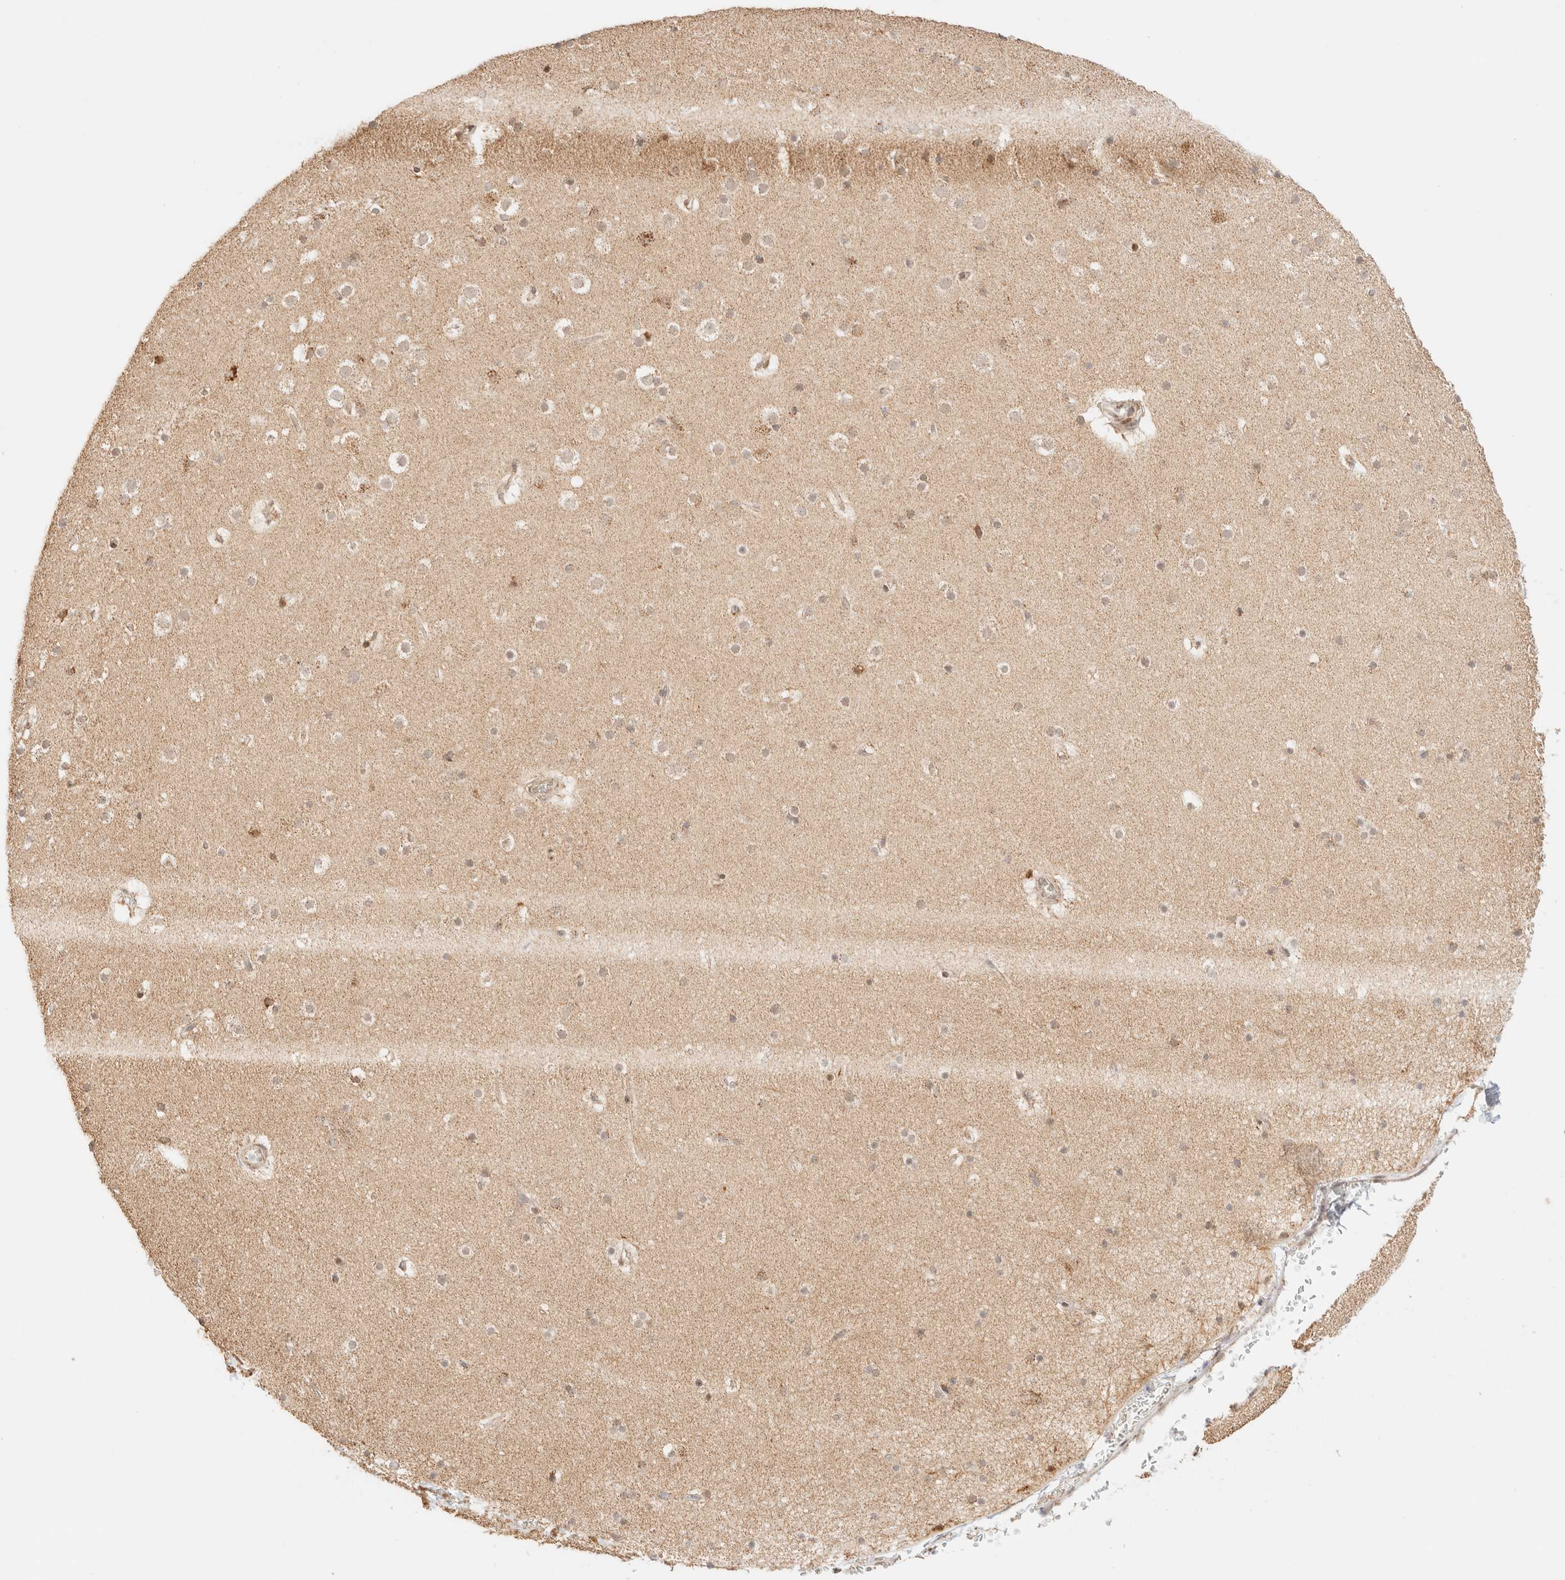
{"staining": {"intensity": "weak", "quantity": "25%-75%", "location": "cytoplasmic/membranous"}, "tissue": "cerebral cortex", "cell_type": "Endothelial cells", "image_type": "normal", "snomed": [{"axis": "morphology", "description": "Normal tissue, NOS"}, {"axis": "topography", "description": "Cerebral cortex"}], "caption": "Protein staining displays weak cytoplasmic/membranous expression in about 25%-75% of endothelial cells in normal cerebral cortex.", "gene": "TACO1", "patient": {"sex": "male", "age": 57}}